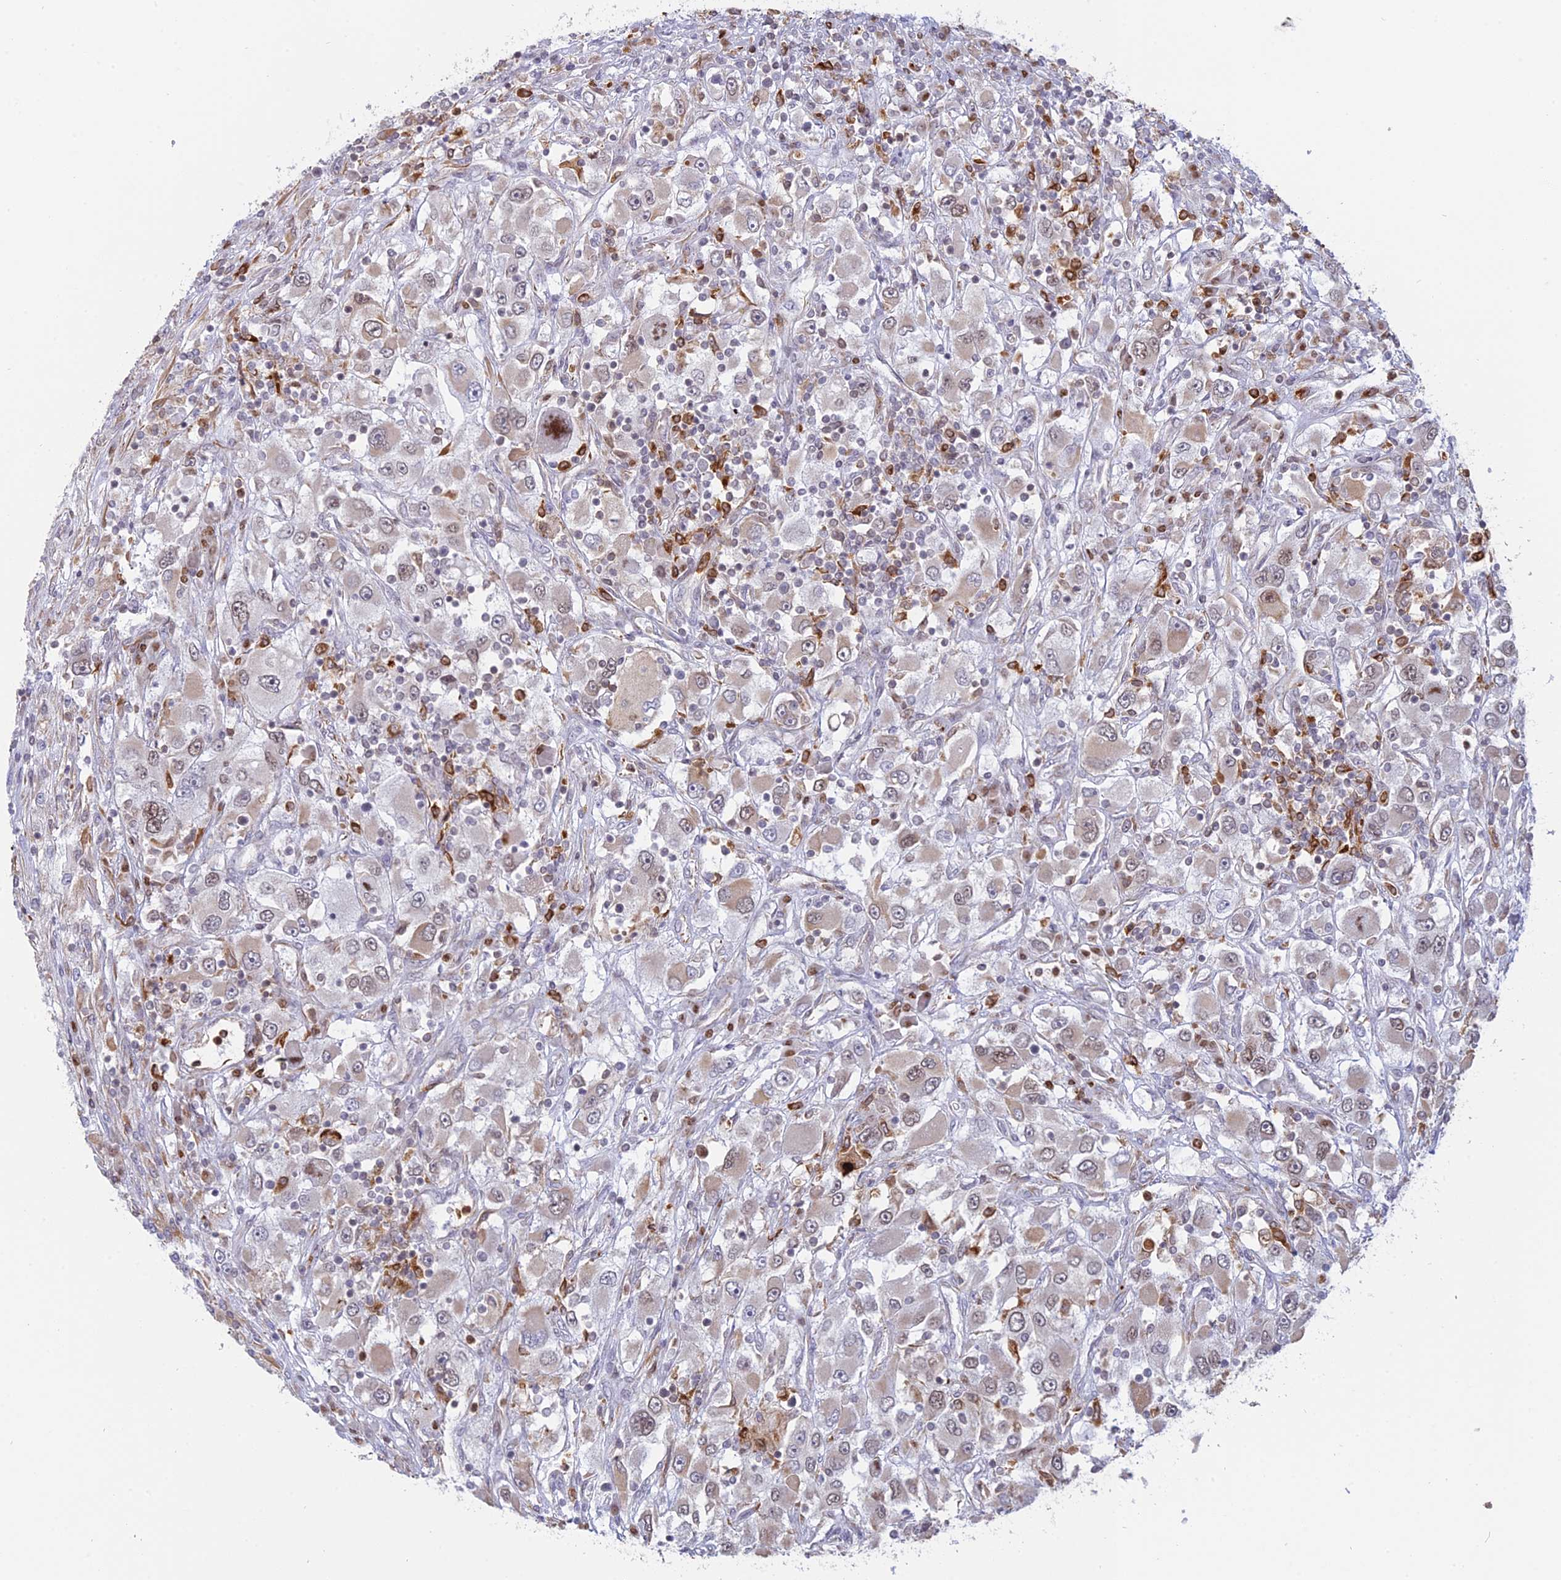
{"staining": {"intensity": "weak", "quantity": "<25%", "location": "nuclear"}, "tissue": "renal cancer", "cell_type": "Tumor cells", "image_type": "cancer", "snomed": [{"axis": "morphology", "description": "Adenocarcinoma, NOS"}, {"axis": "topography", "description": "Kidney"}], "caption": "High power microscopy photomicrograph of an immunohistochemistry (IHC) image of renal cancer (adenocarcinoma), revealing no significant staining in tumor cells. The staining is performed using DAB (3,3'-diaminobenzidine) brown chromogen with nuclei counter-stained in using hematoxylin.", "gene": "APOBR", "patient": {"sex": "female", "age": 52}}